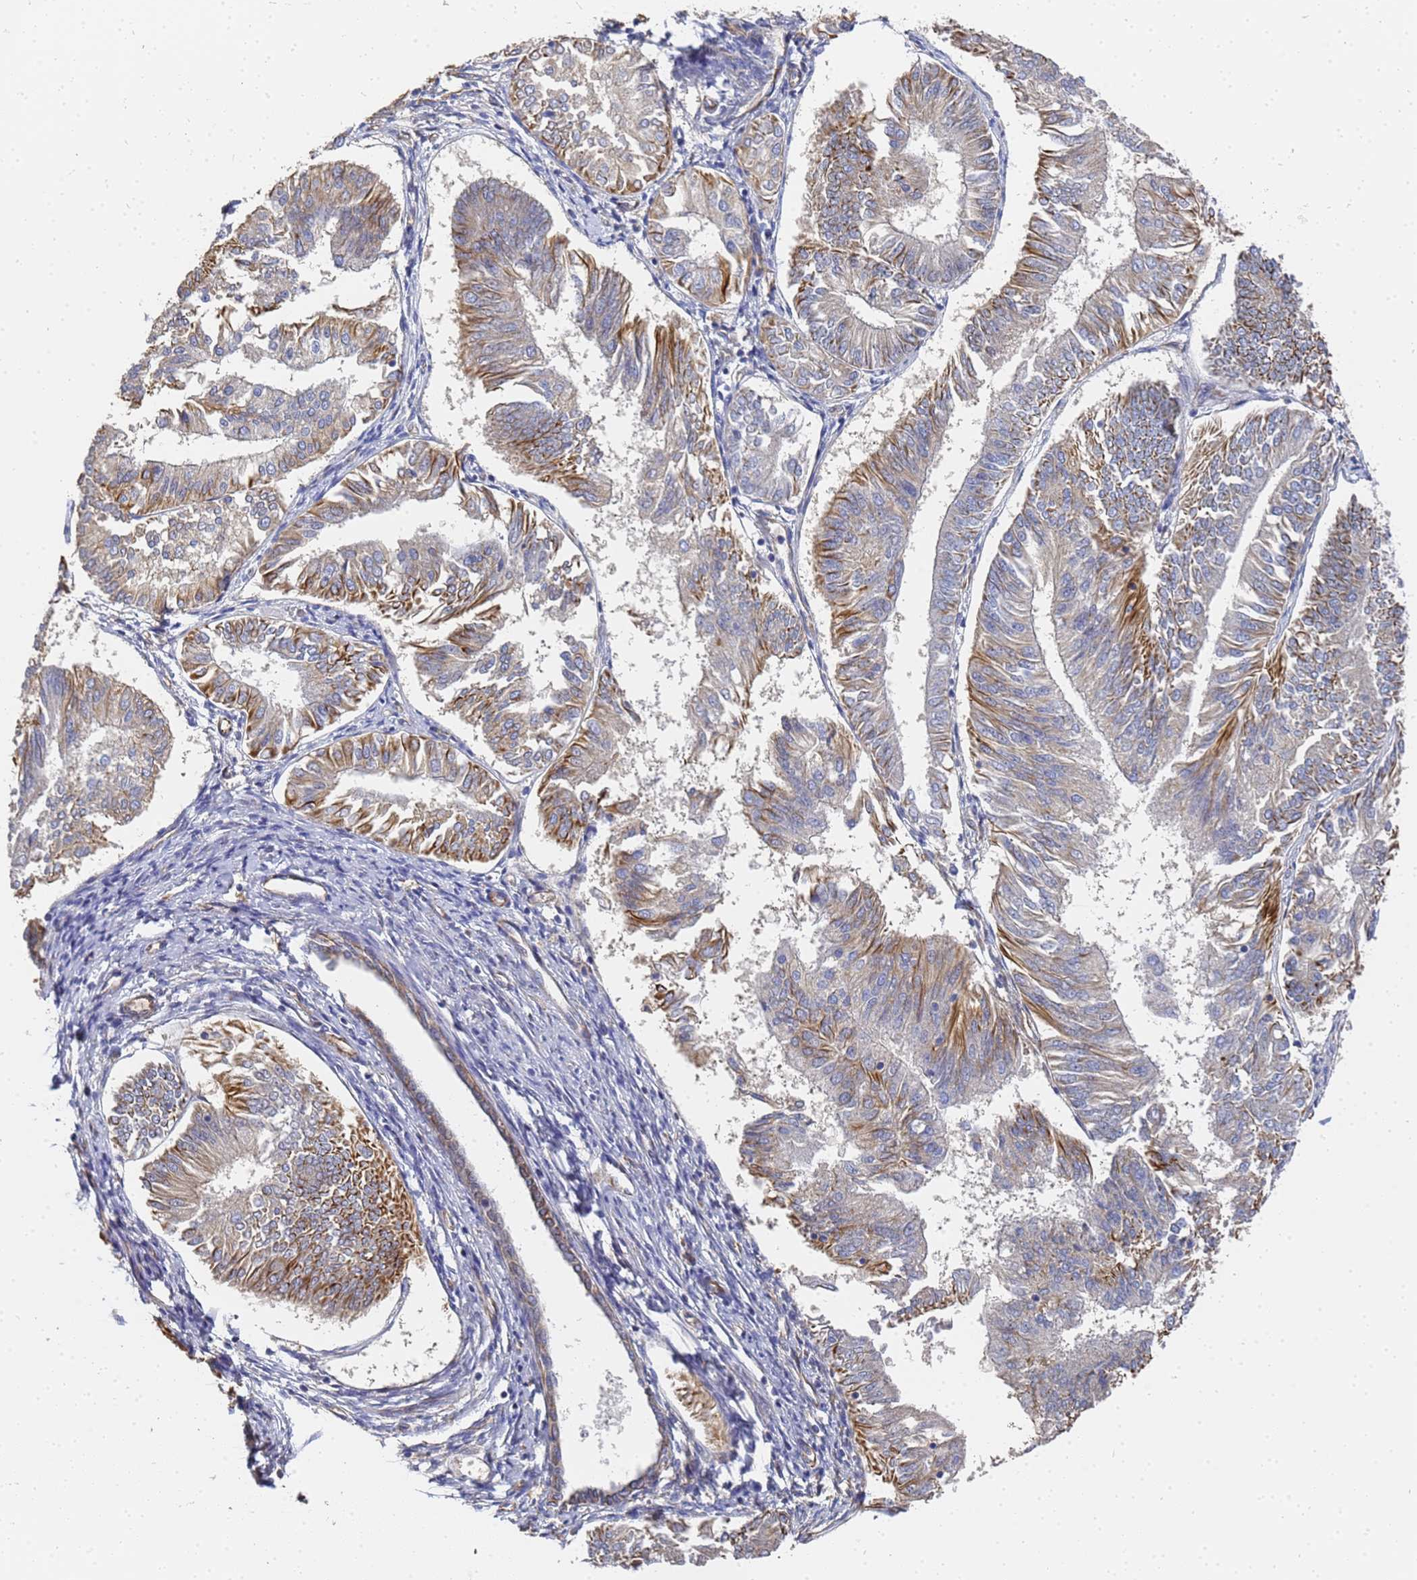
{"staining": {"intensity": "moderate", "quantity": "25%-75%", "location": "cytoplasmic/membranous"}, "tissue": "endometrial cancer", "cell_type": "Tumor cells", "image_type": "cancer", "snomed": [{"axis": "morphology", "description": "Adenocarcinoma, NOS"}, {"axis": "topography", "description": "Endometrium"}], "caption": "Immunohistochemical staining of human endometrial adenocarcinoma reveals medium levels of moderate cytoplasmic/membranous positivity in about 25%-75% of tumor cells. (DAB (3,3'-diaminobenzidine) = brown stain, brightfield microscopy at high magnification).", "gene": "SYT13", "patient": {"sex": "female", "age": 58}}